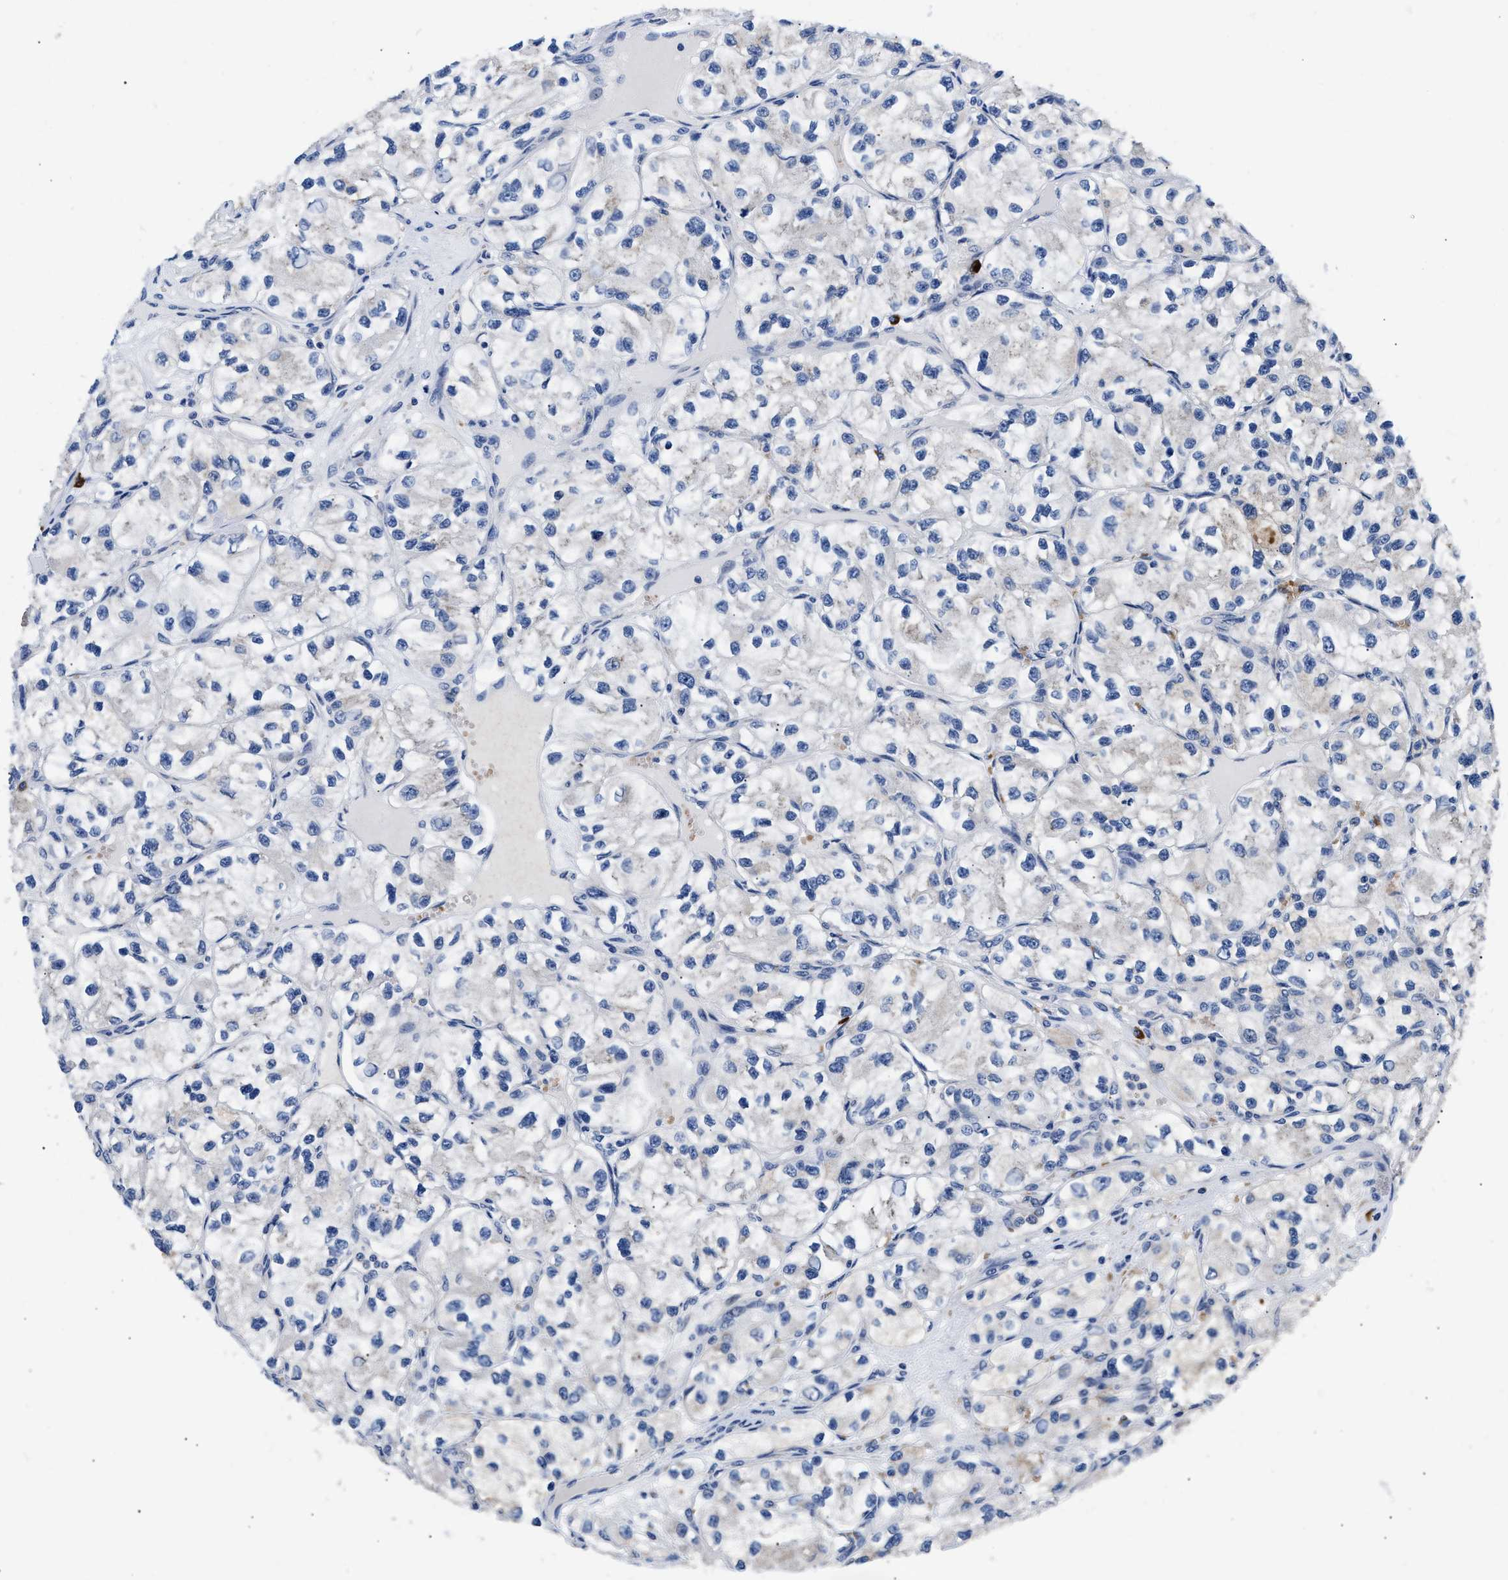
{"staining": {"intensity": "negative", "quantity": "none", "location": "none"}, "tissue": "renal cancer", "cell_type": "Tumor cells", "image_type": "cancer", "snomed": [{"axis": "morphology", "description": "Adenocarcinoma, NOS"}, {"axis": "topography", "description": "Kidney"}], "caption": "DAB immunohistochemical staining of renal adenocarcinoma exhibits no significant positivity in tumor cells.", "gene": "RINT1", "patient": {"sex": "female", "age": 57}}